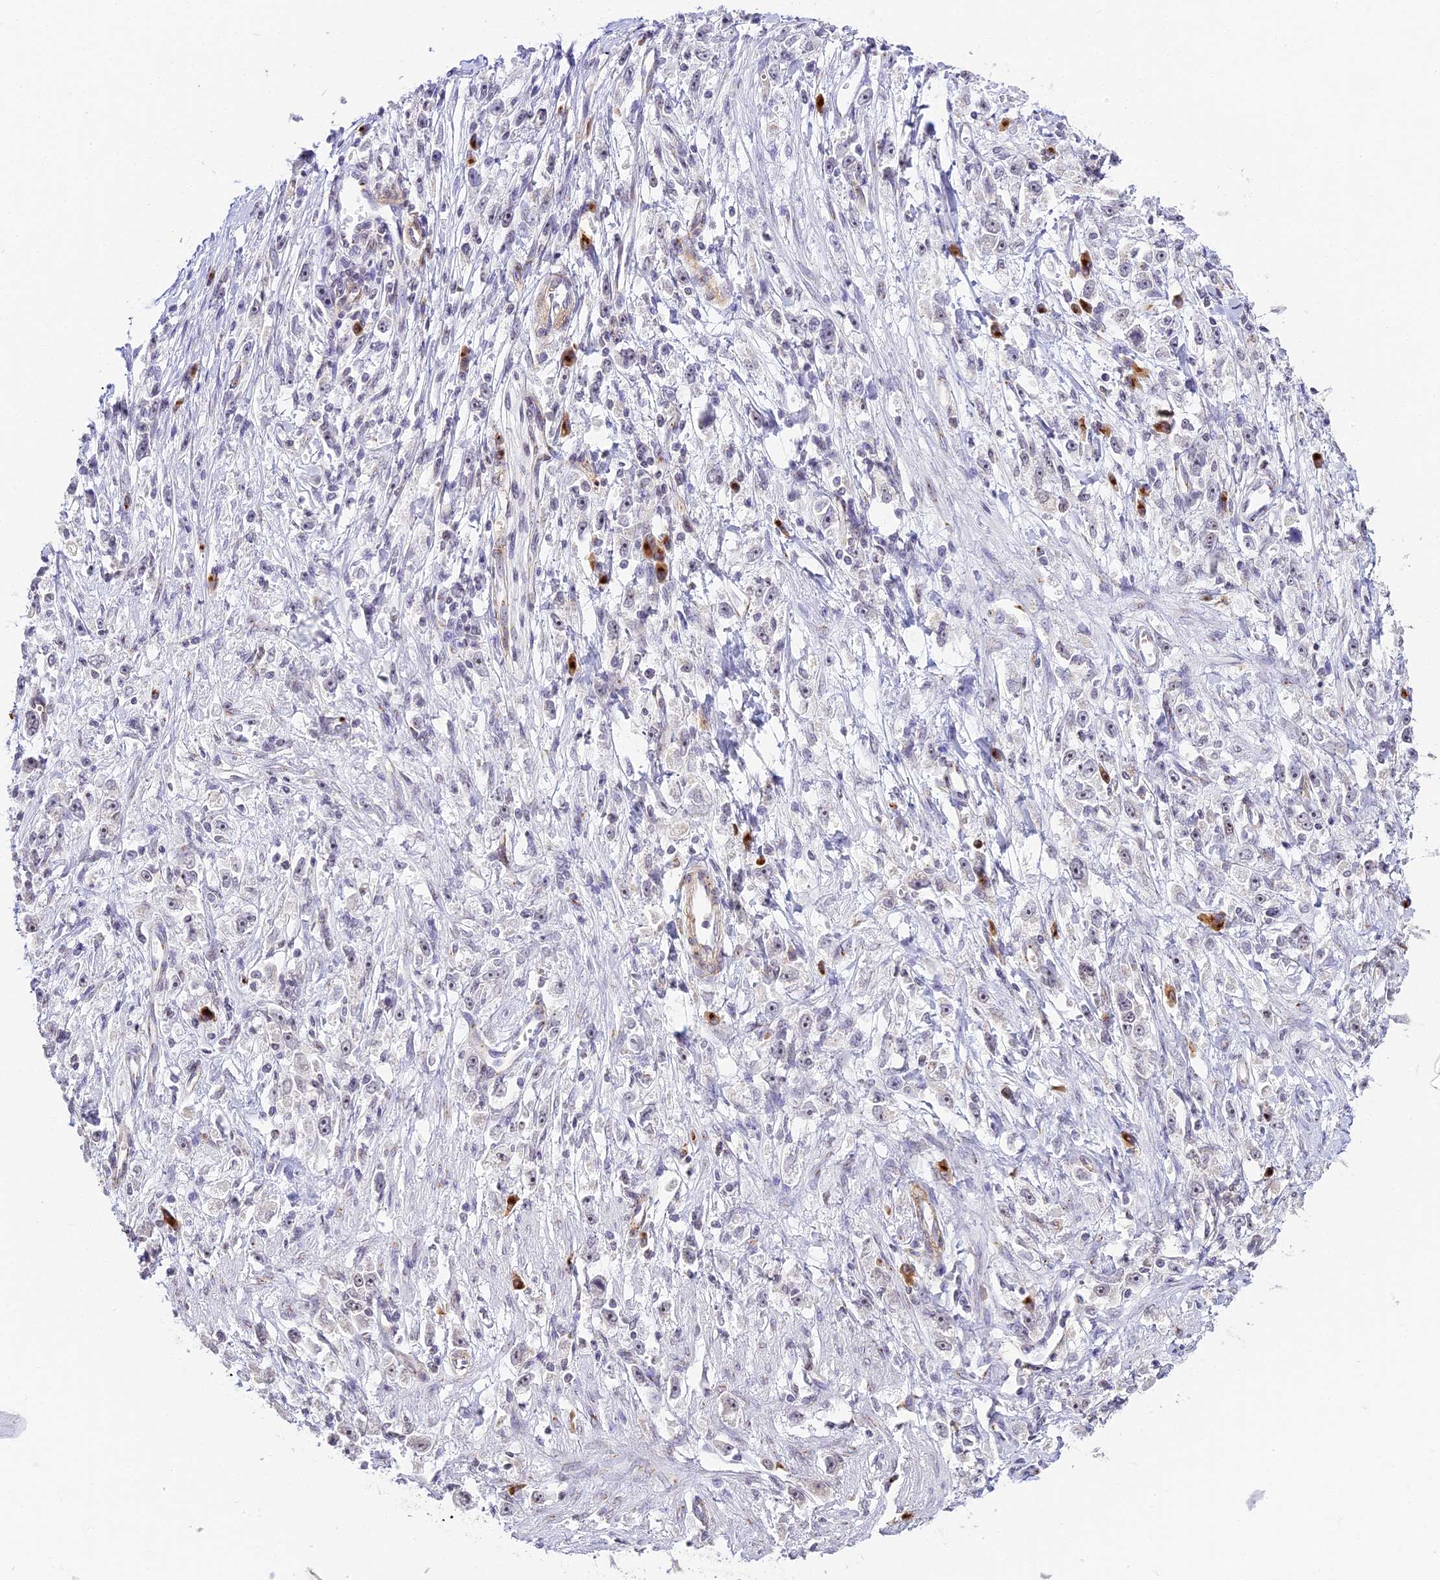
{"staining": {"intensity": "negative", "quantity": "none", "location": "none"}, "tissue": "stomach cancer", "cell_type": "Tumor cells", "image_type": "cancer", "snomed": [{"axis": "morphology", "description": "Adenocarcinoma, NOS"}, {"axis": "topography", "description": "Stomach"}], "caption": "A photomicrograph of stomach cancer stained for a protein demonstrates no brown staining in tumor cells. The staining was performed using DAB to visualize the protein expression in brown, while the nuclei were stained in blue with hematoxylin (Magnification: 20x).", "gene": "HEATR5B", "patient": {"sex": "female", "age": 59}}